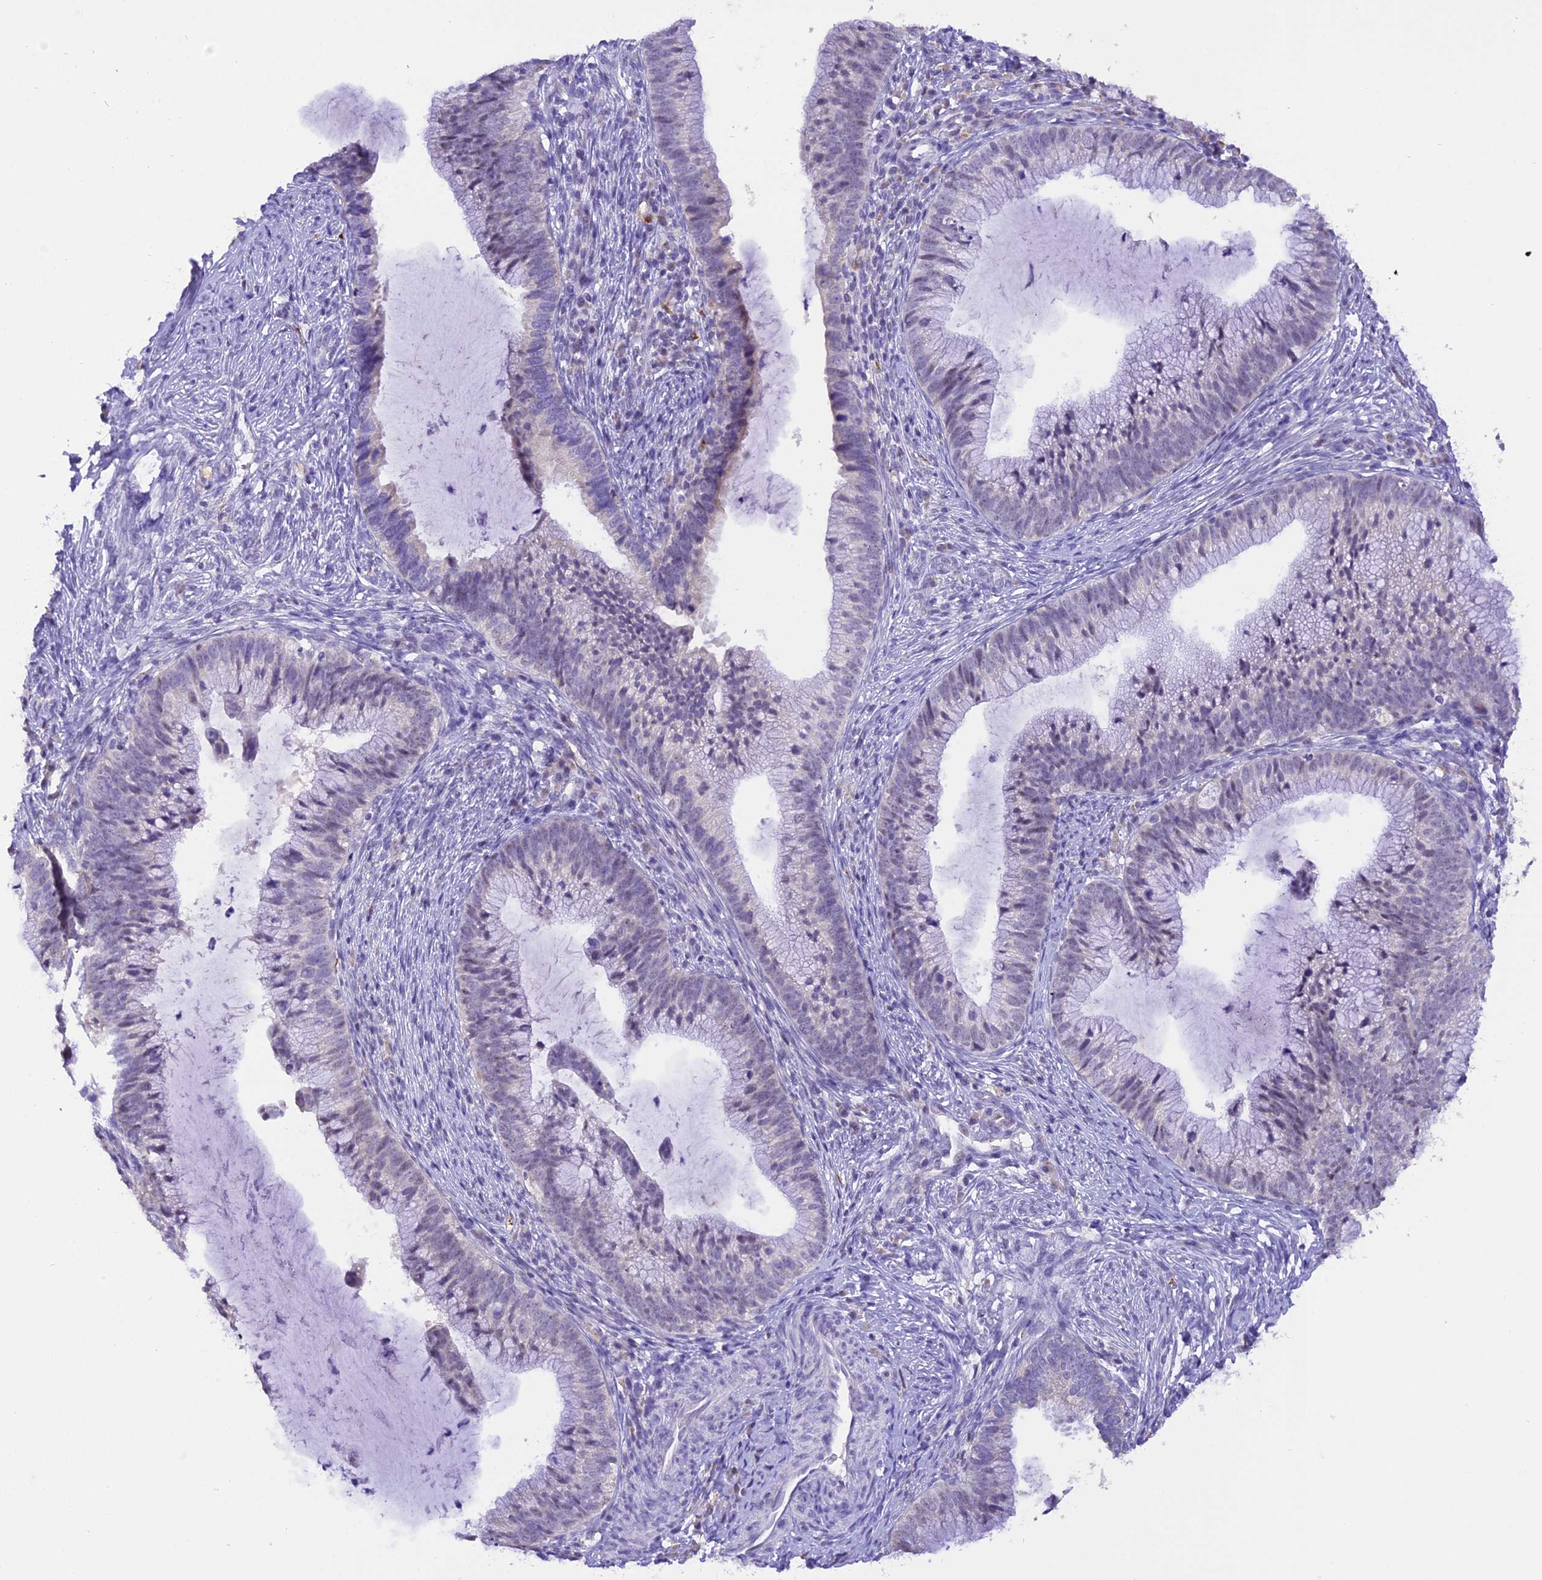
{"staining": {"intensity": "negative", "quantity": "none", "location": "none"}, "tissue": "cervical cancer", "cell_type": "Tumor cells", "image_type": "cancer", "snomed": [{"axis": "morphology", "description": "Adenocarcinoma, NOS"}, {"axis": "topography", "description": "Cervix"}], "caption": "Tumor cells show no significant protein staining in cervical cancer. (Brightfield microscopy of DAB (3,3'-diaminobenzidine) IHC at high magnification).", "gene": "AHSP", "patient": {"sex": "female", "age": 36}}